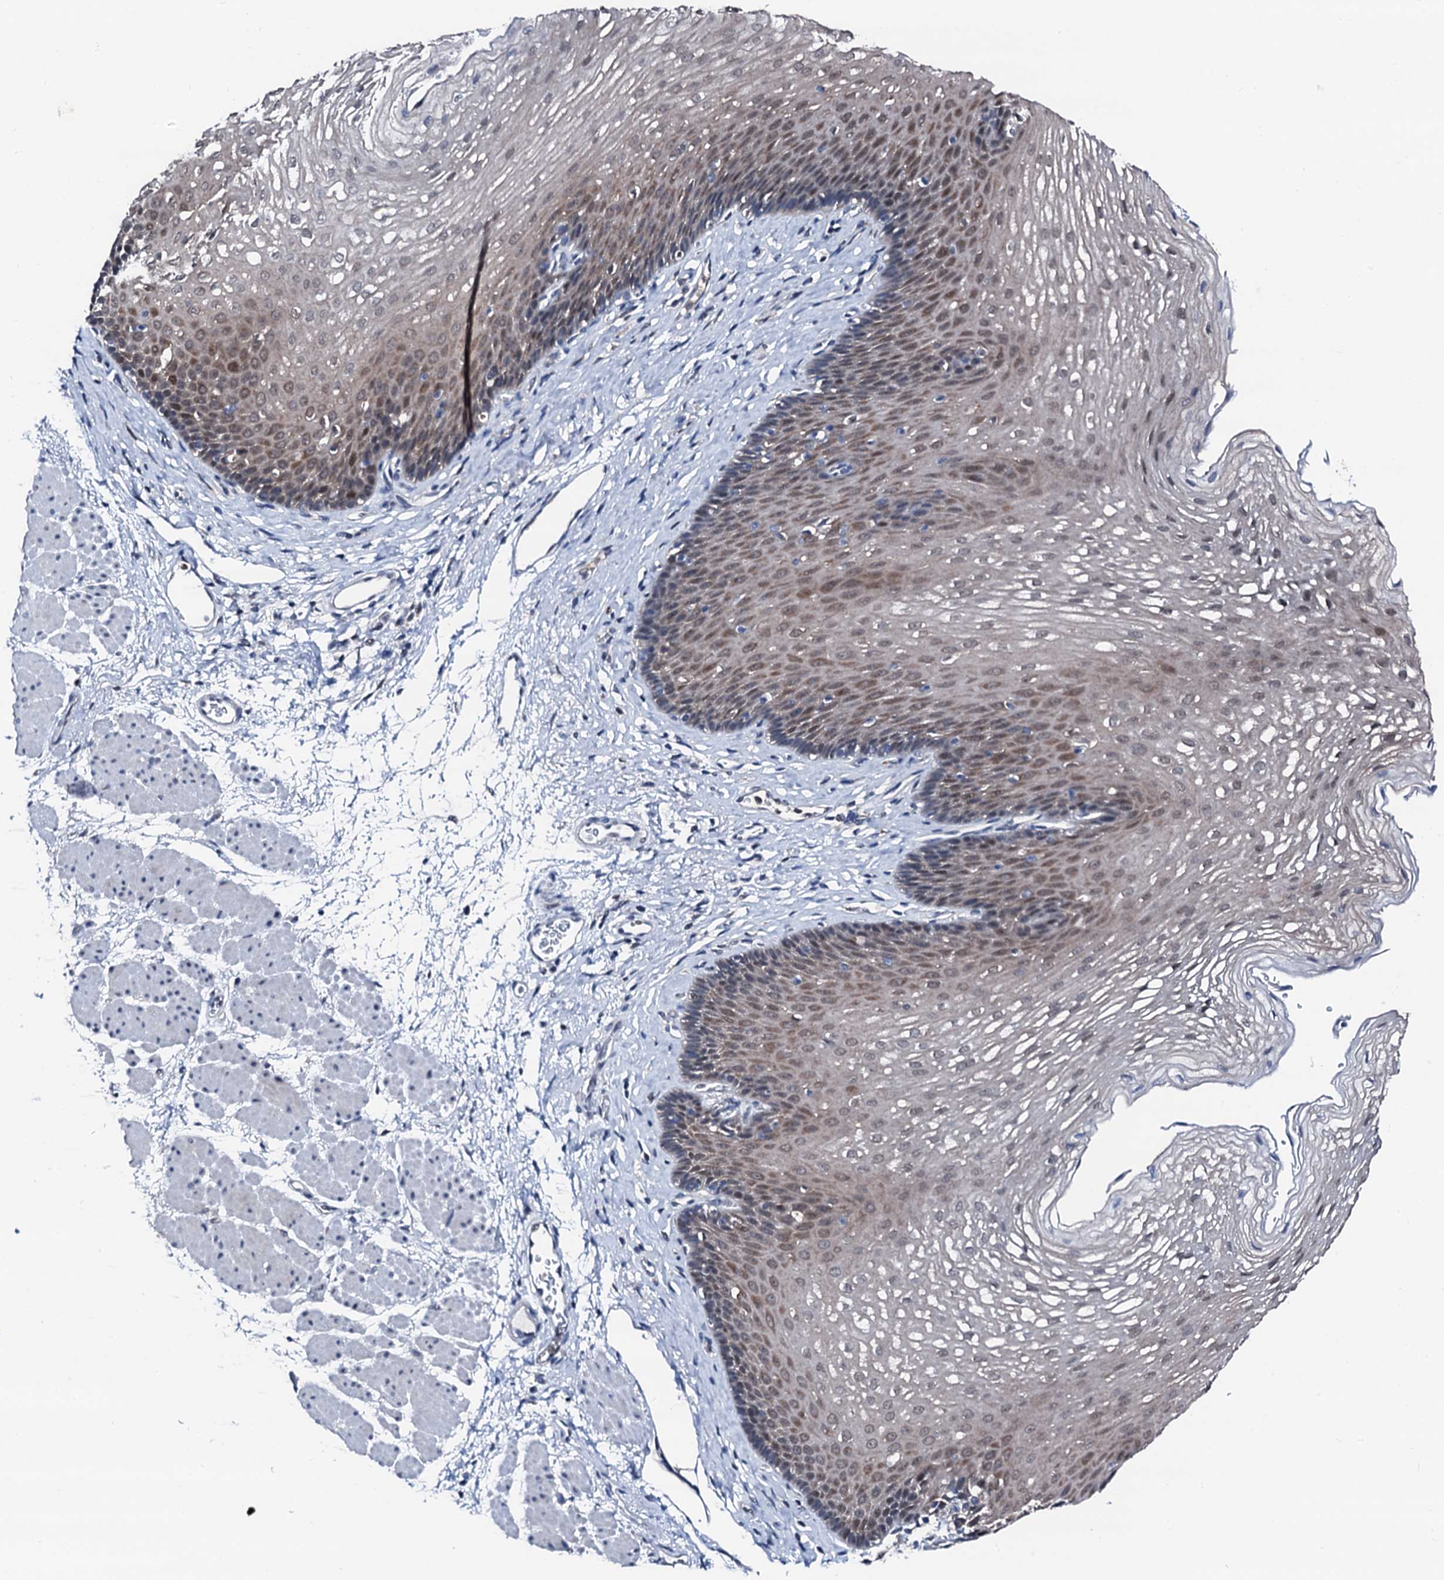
{"staining": {"intensity": "weak", "quantity": "25%-75%", "location": "cytoplasmic/membranous,nuclear"}, "tissue": "esophagus", "cell_type": "Squamous epithelial cells", "image_type": "normal", "snomed": [{"axis": "morphology", "description": "Normal tissue, NOS"}, {"axis": "topography", "description": "Esophagus"}], "caption": "IHC photomicrograph of unremarkable esophagus: human esophagus stained using immunohistochemistry exhibits low levels of weak protein expression localized specifically in the cytoplasmic/membranous,nuclear of squamous epithelial cells, appearing as a cytoplasmic/membranous,nuclear brown color.", "gene": "TRAFD1", "patient": {"sex": "female", "age": 66}}